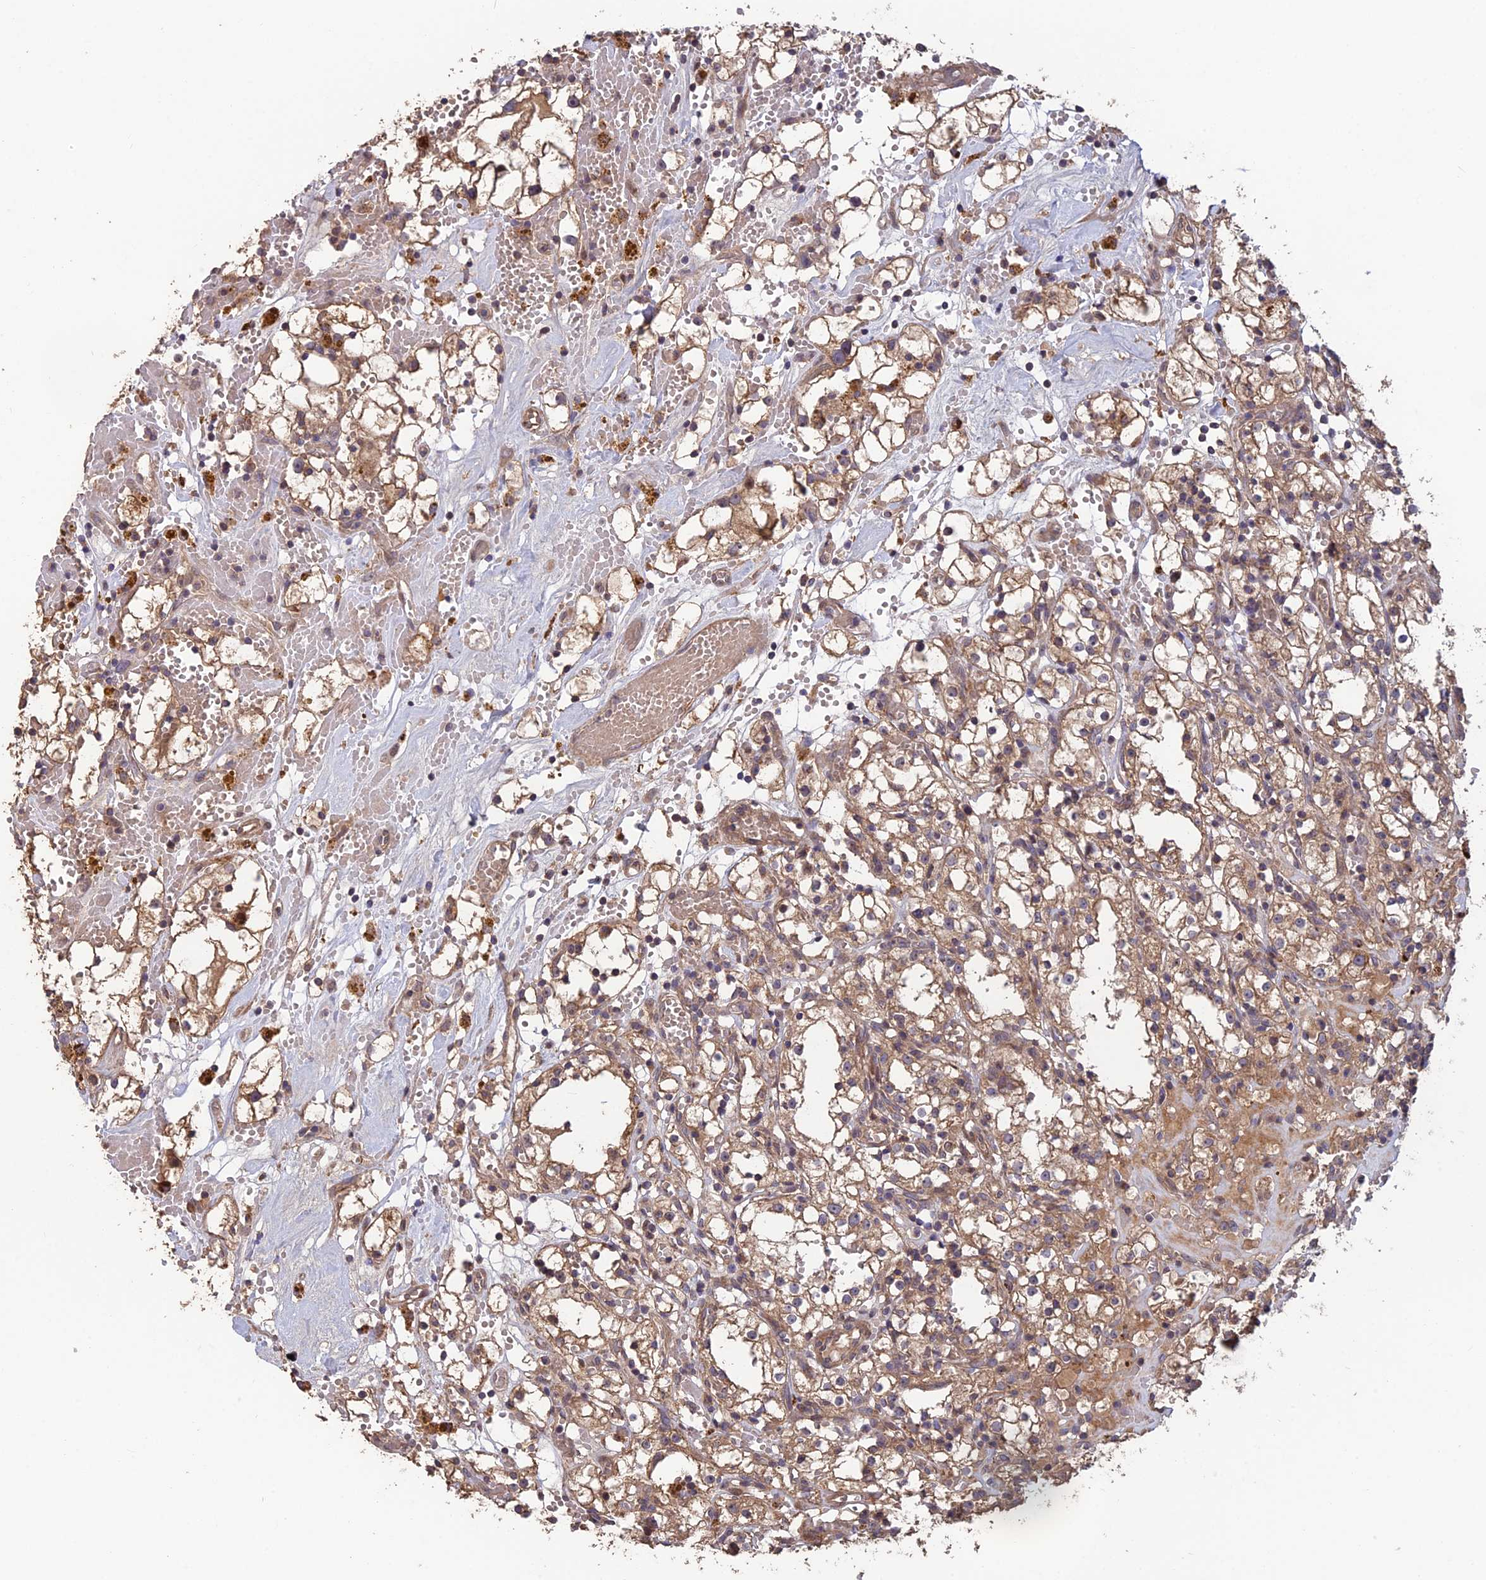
{"staining": {"intensity": "moderate", "quantity": ">75%", "location": "cytoplasmic/membranous"}, "tissue": "renal cancer", "cell_type": "Tumor cells", "image_type": "cancer", "snomed": [{"axis": "morphology", "description": "Adenocarcinoma, NOS"}, {"axis": "topography", "description": "Kidney"}], "caption": "The immunohistochemical stain highlights moderate cytoplasmic/membranous positivity in tumor cells of renal adenocarcinoma tissue.", "gene": "SHISA5", "patient": {"sex": "male", "age": 56}}